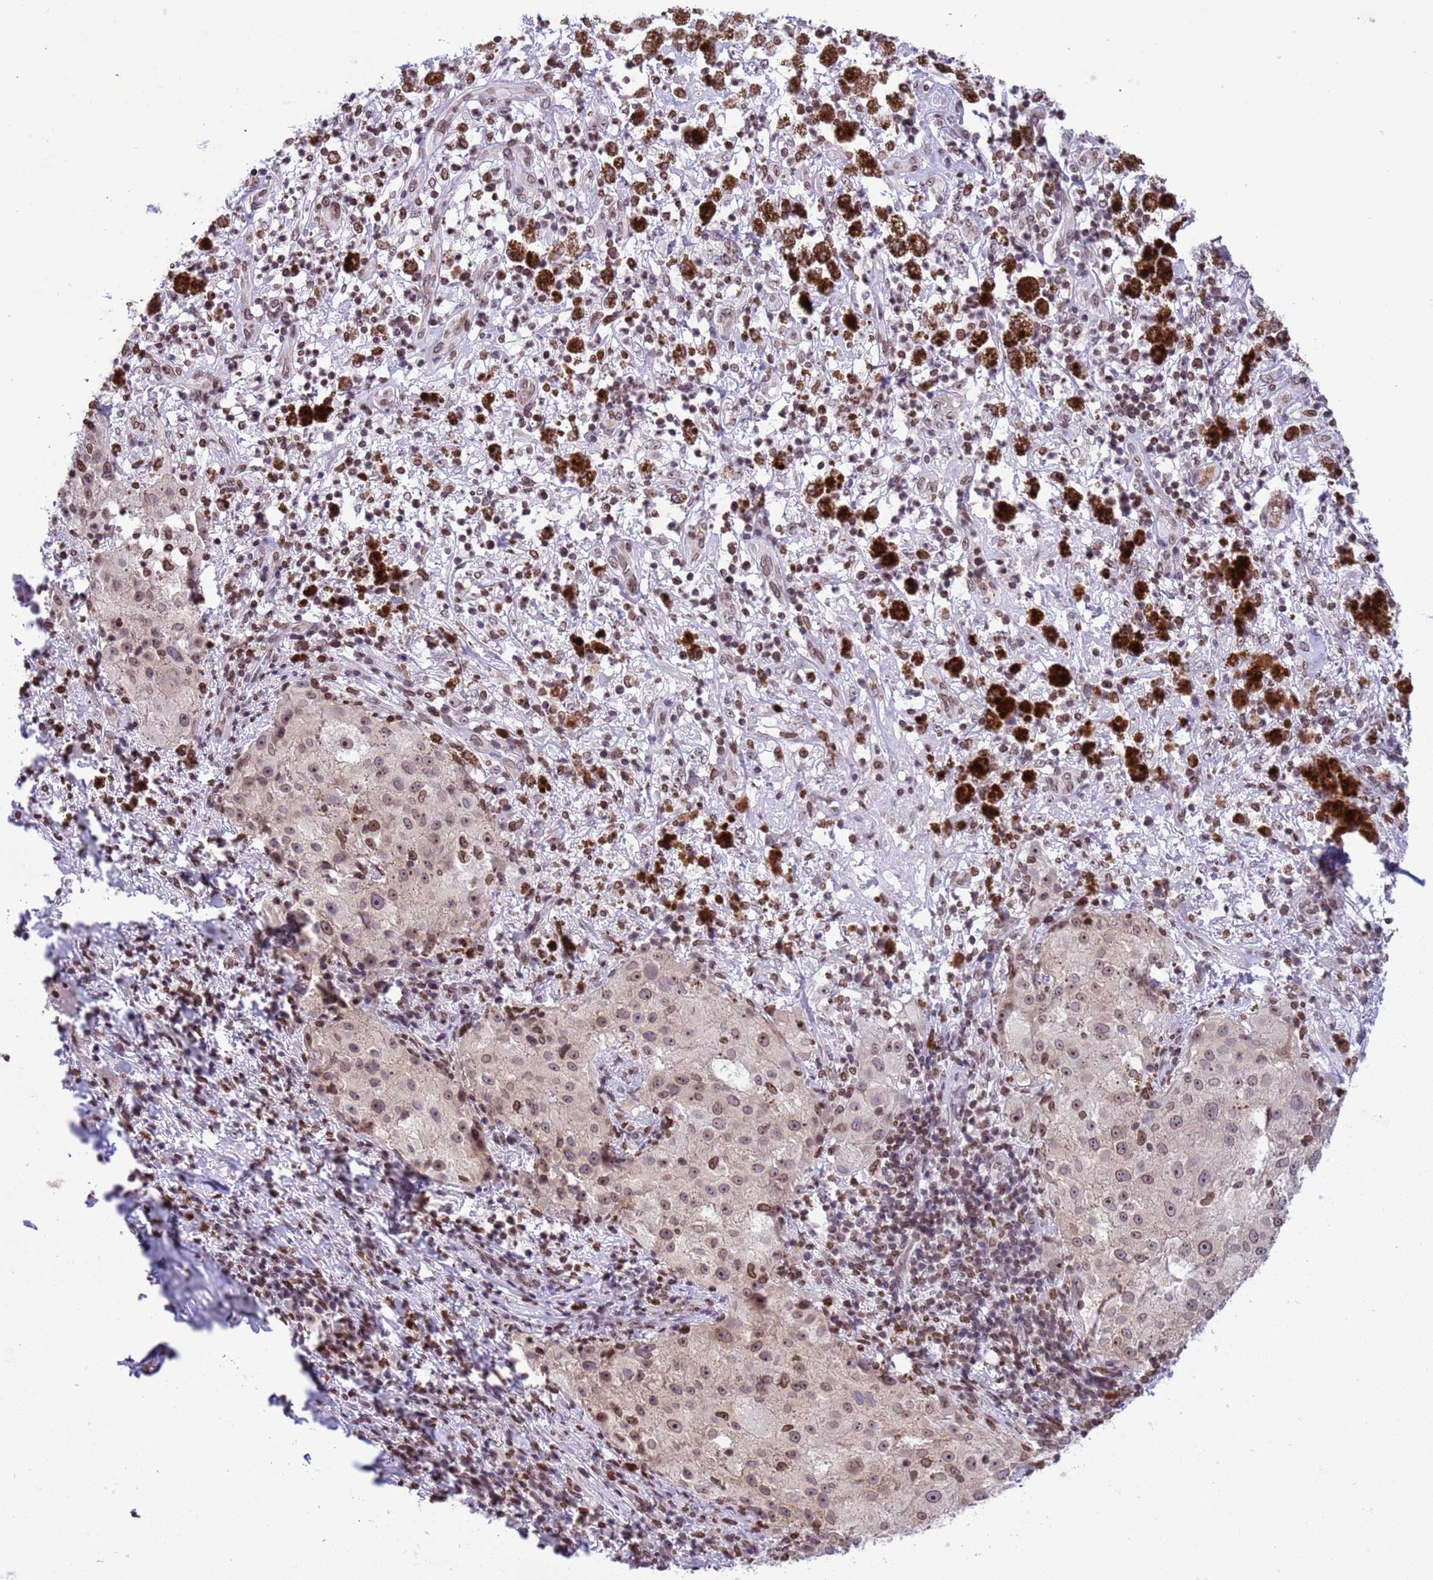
{"staining": {"intensity": "weak", "quantity": ">75%", "location": "cytoplasmic/membranous,nuclear"}, "tissue": "melanoma", "cell_type": "Tumor cells", "image_type": "cancer", "snomed": [{"axis": "morphology", "description": "Necrosis, NOS"}, {"axis": "morphology", "description": "Malignant melanoma, NOS"}, {"axis": "topography", "description": "Skin"}], "caption": "Tumor cells show low levels of weak cytoplasmic/membranous and nuclear staining in approximately >75% of cells in melanoma. The protein is stained brown, and the nuclei are stained in blue (DAB IHC with brightfield microscopy, high magnification).", "gene": "DHX37", "patient": {"sex": "female", "age": 87}}